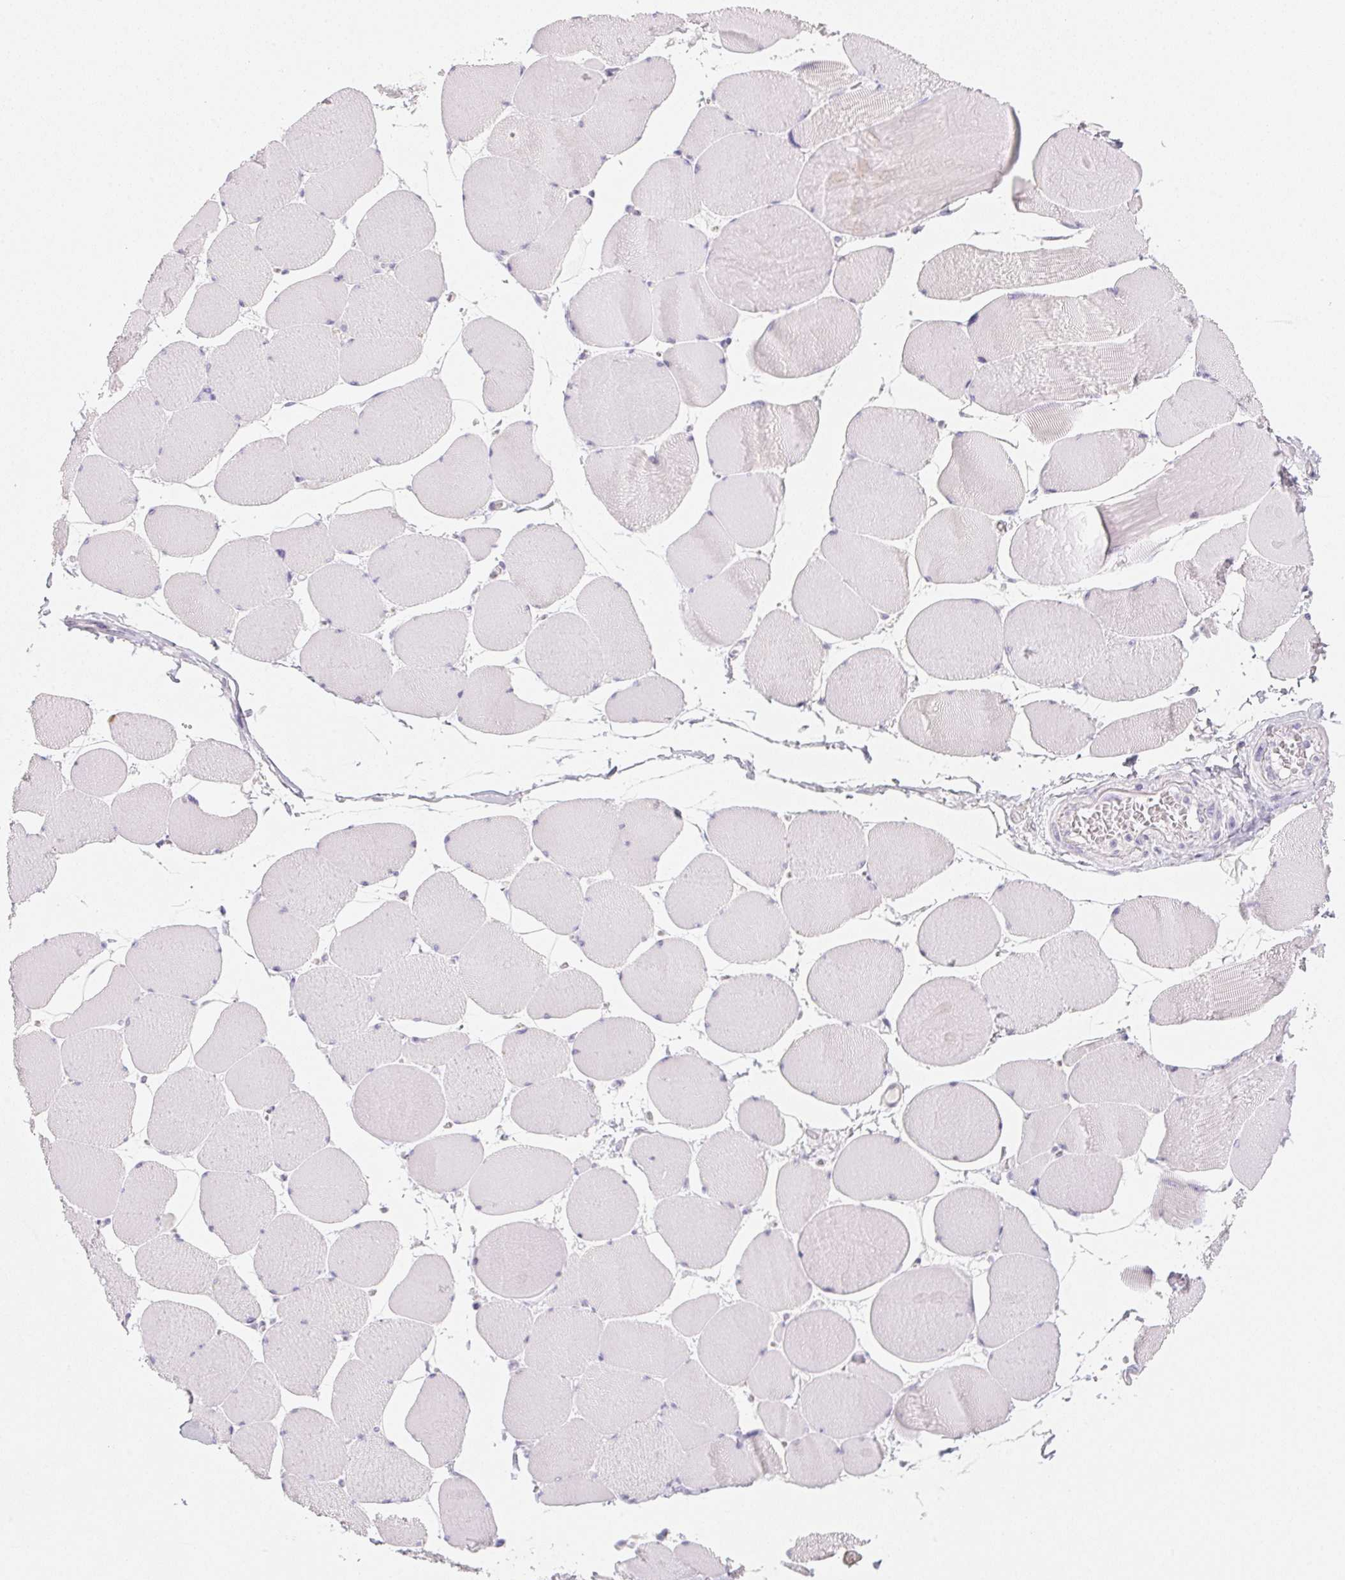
{"staining": {"intensity": "negative", "quantity": "none", "location": "none"}, "tissue": "skeletal muscle", "cell_type": "Myocytes", "image_type": "normal", "snomed": [{"axis": "morphology", "description": "Normal tissue, NOS"}, {"axis": "topography", "description": "Skeletal muscle"}], "caption": "A histopathology image of skeletal muscle stained for a protein reveals no brown staining in myocytes. (Immunohistochemistry (ihc), brightfield microscopy, high magnification).", "gene": "ACP3", "patient": {"sex": "female", "age": 75}}